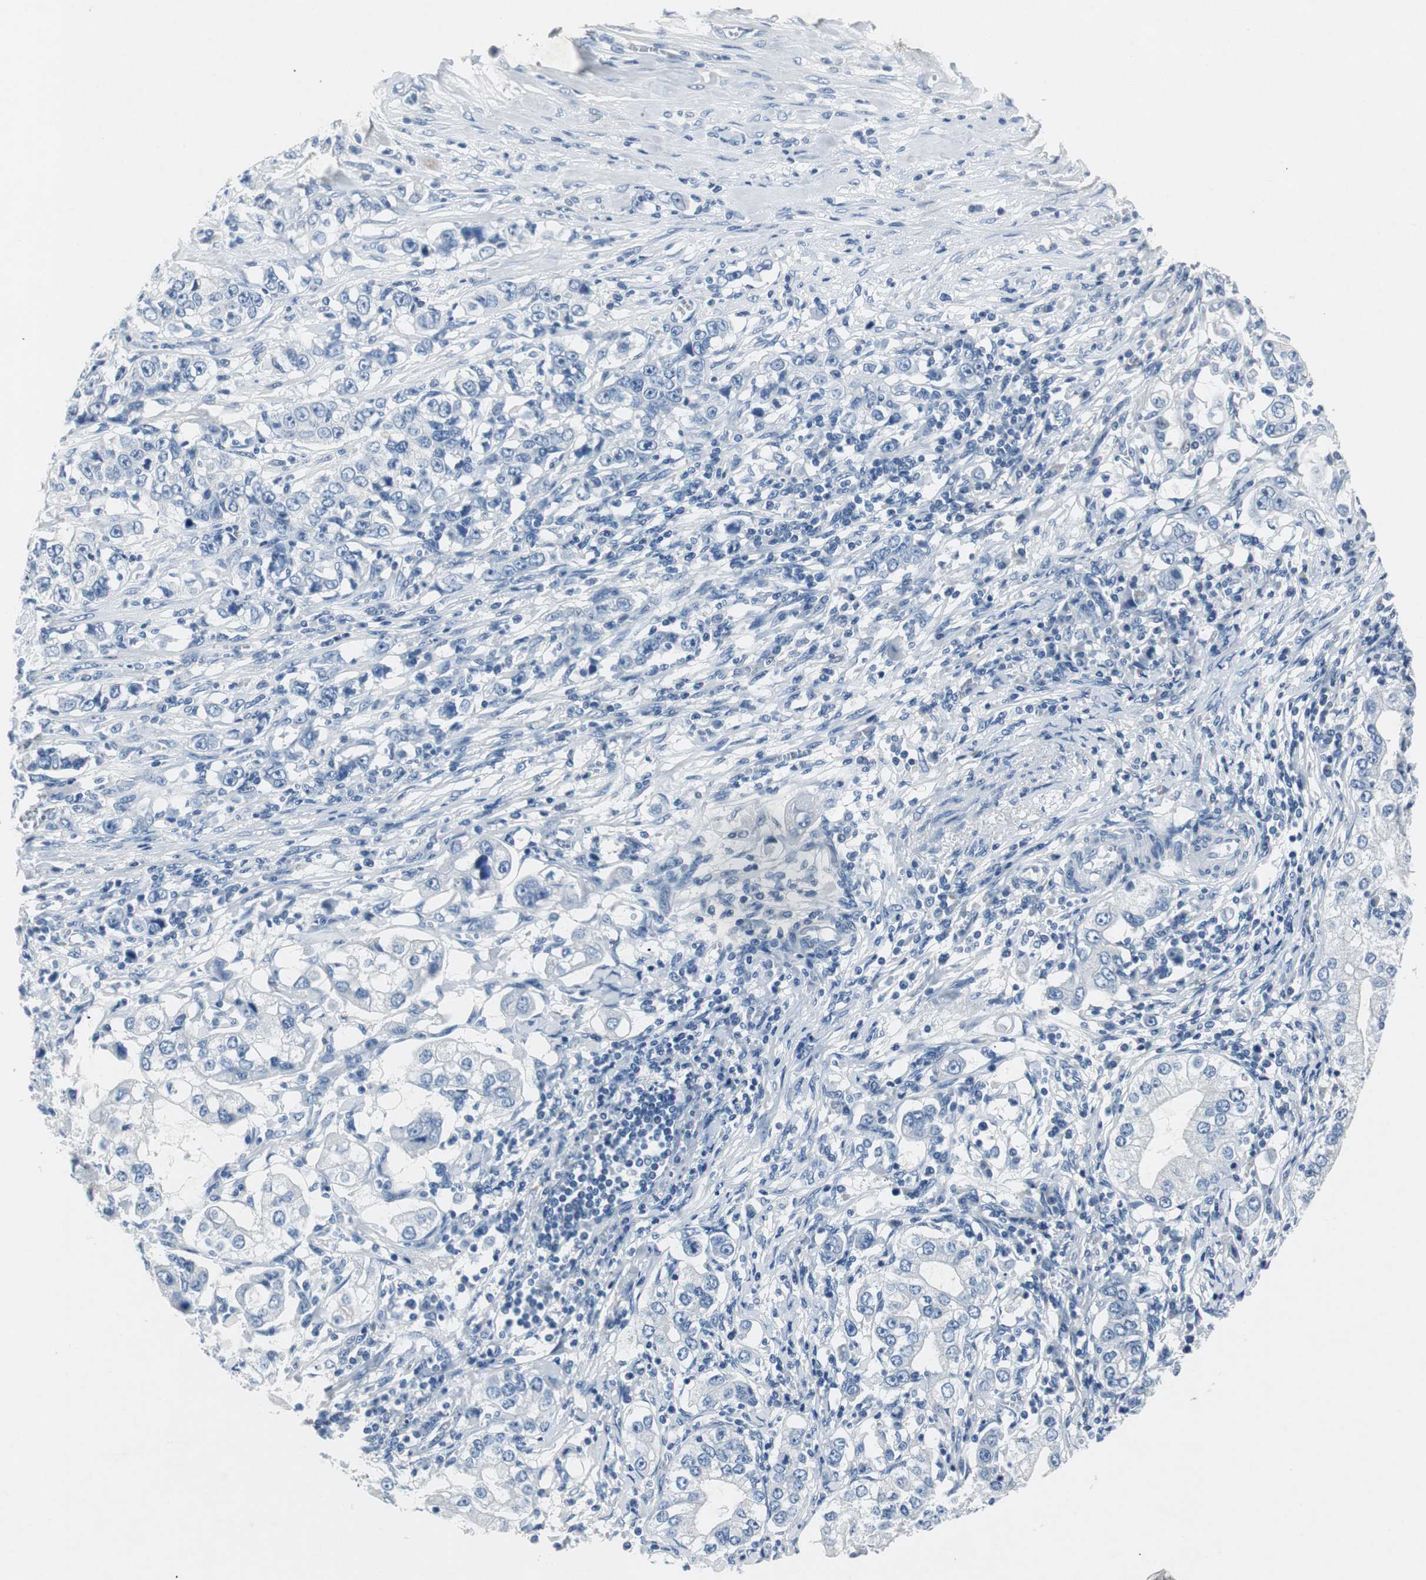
{"staining": {"intensity": "negative", "quantity": "none", "location": "none"}, "tissue": "stomach cancer", "cell_type": "Tumor cells", "image_type": "cancer", "snomed": [{"axis": "morphology", "description": "Adenocarcinoma, NOS"}, {"axis": "topography", "description": "Stomach, lower"}], "caption": "Immunohistochemistry histopathology image of human adenocarcinoma (stomach) stained for a protein (brown), which exhibits no expression in tumor cells. Brightfield microscopy of immunohistochemistry stained with DAB (3,3'-diaminobenzidine) (brown) and hematoxylin (blue), captured at high magnification.", "gene": "LRP2", "patient": {"sex": "female", "age": 72}}